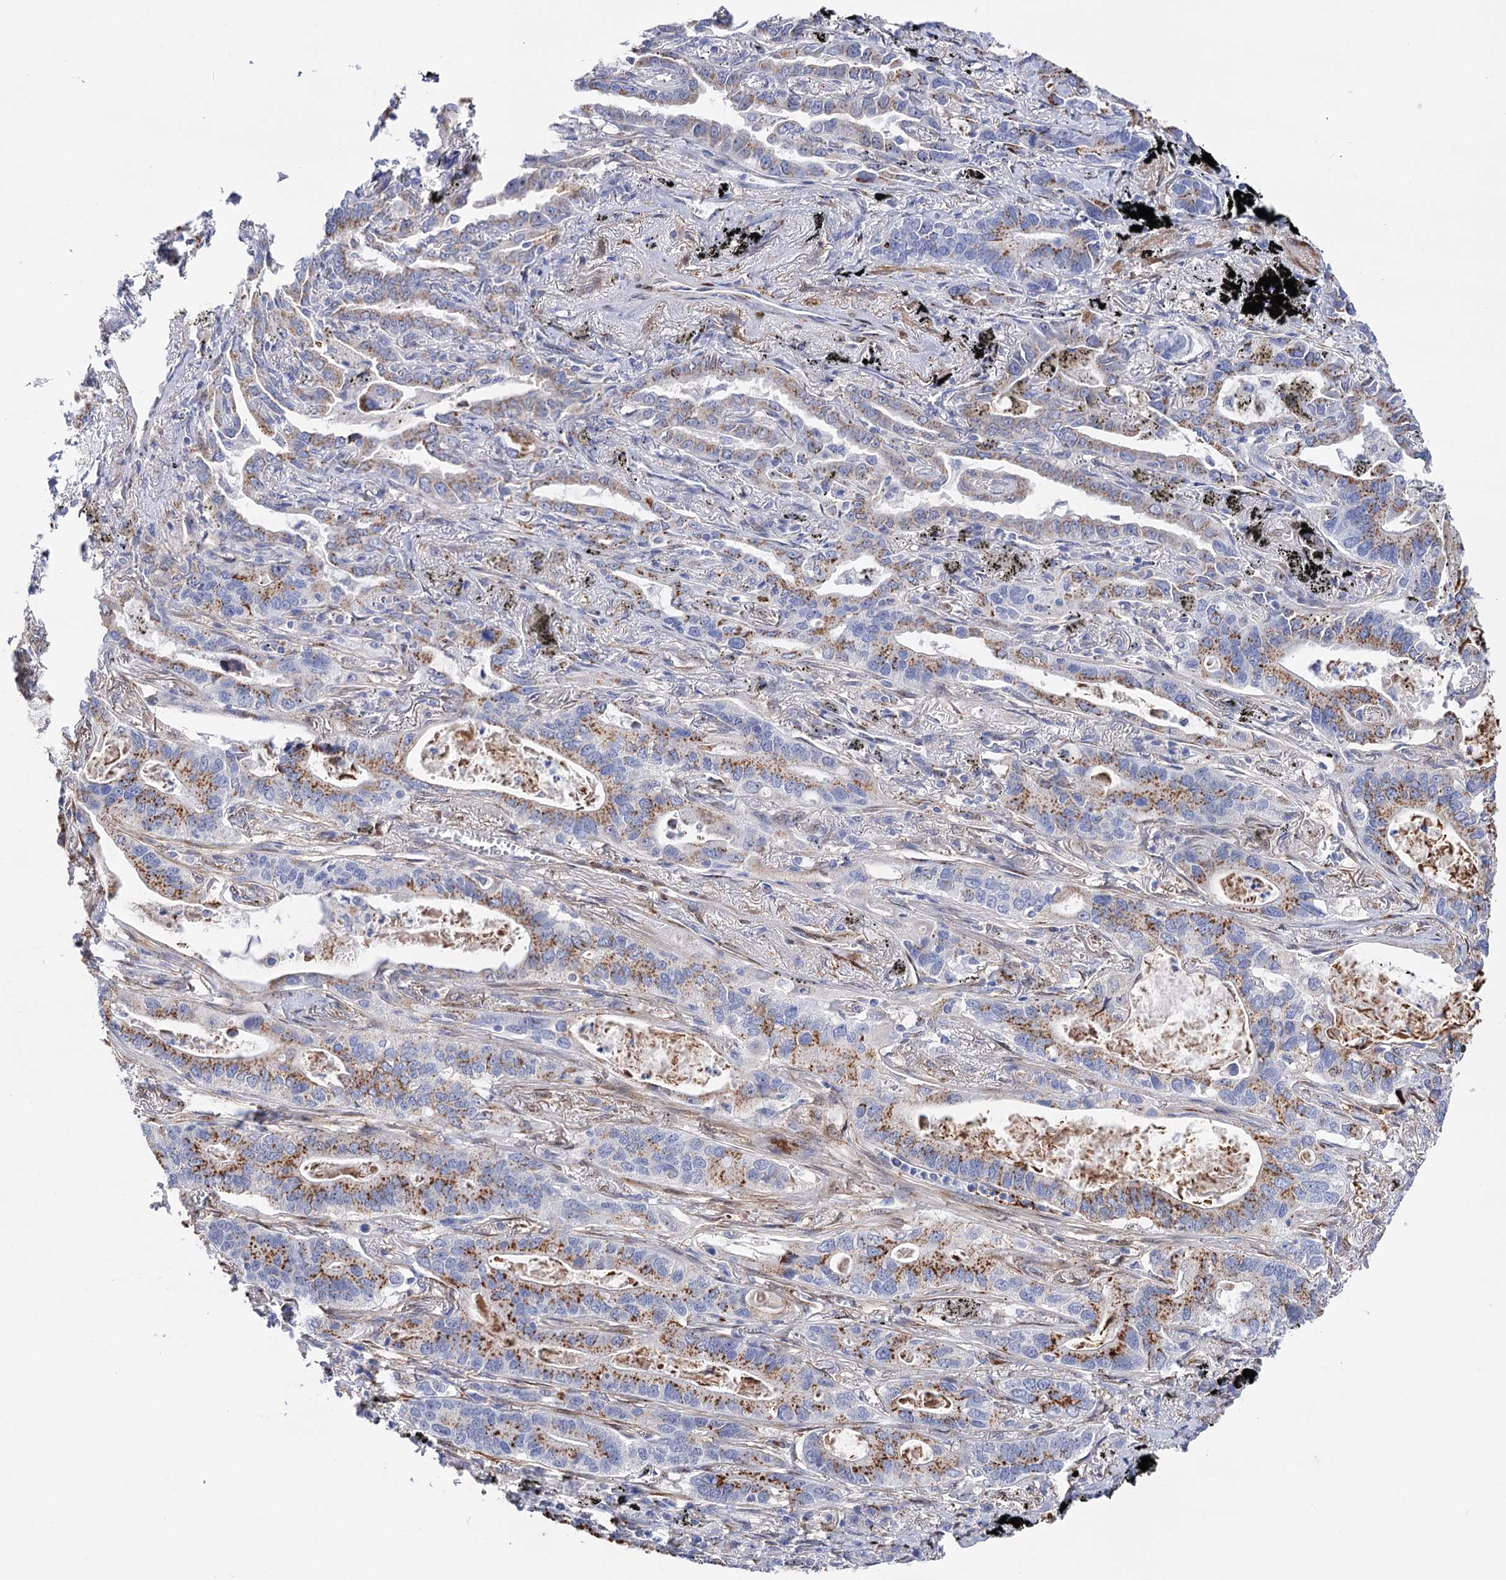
{"staining": {"intensity": "moderate", "quantity": ">75%", "location": "cytoplasmic/membranous"}, "tissue": "lung cancer", "cell_type": "Tumor cells", "image_type": "cancer", "snomed": [{"axis": "morphology", "description": "Adenocarcinoma, NOS"}, {"axis": "topography", "description": "Lung"}], "caption": "Protein analysis of lung adenocarcinoma tissue reveals moderate cytoplasmic/membranous expression in approximately >75% of tumor cells.", "gene": "C11orf96", "patient": {"sex": "male", "age": 67}}